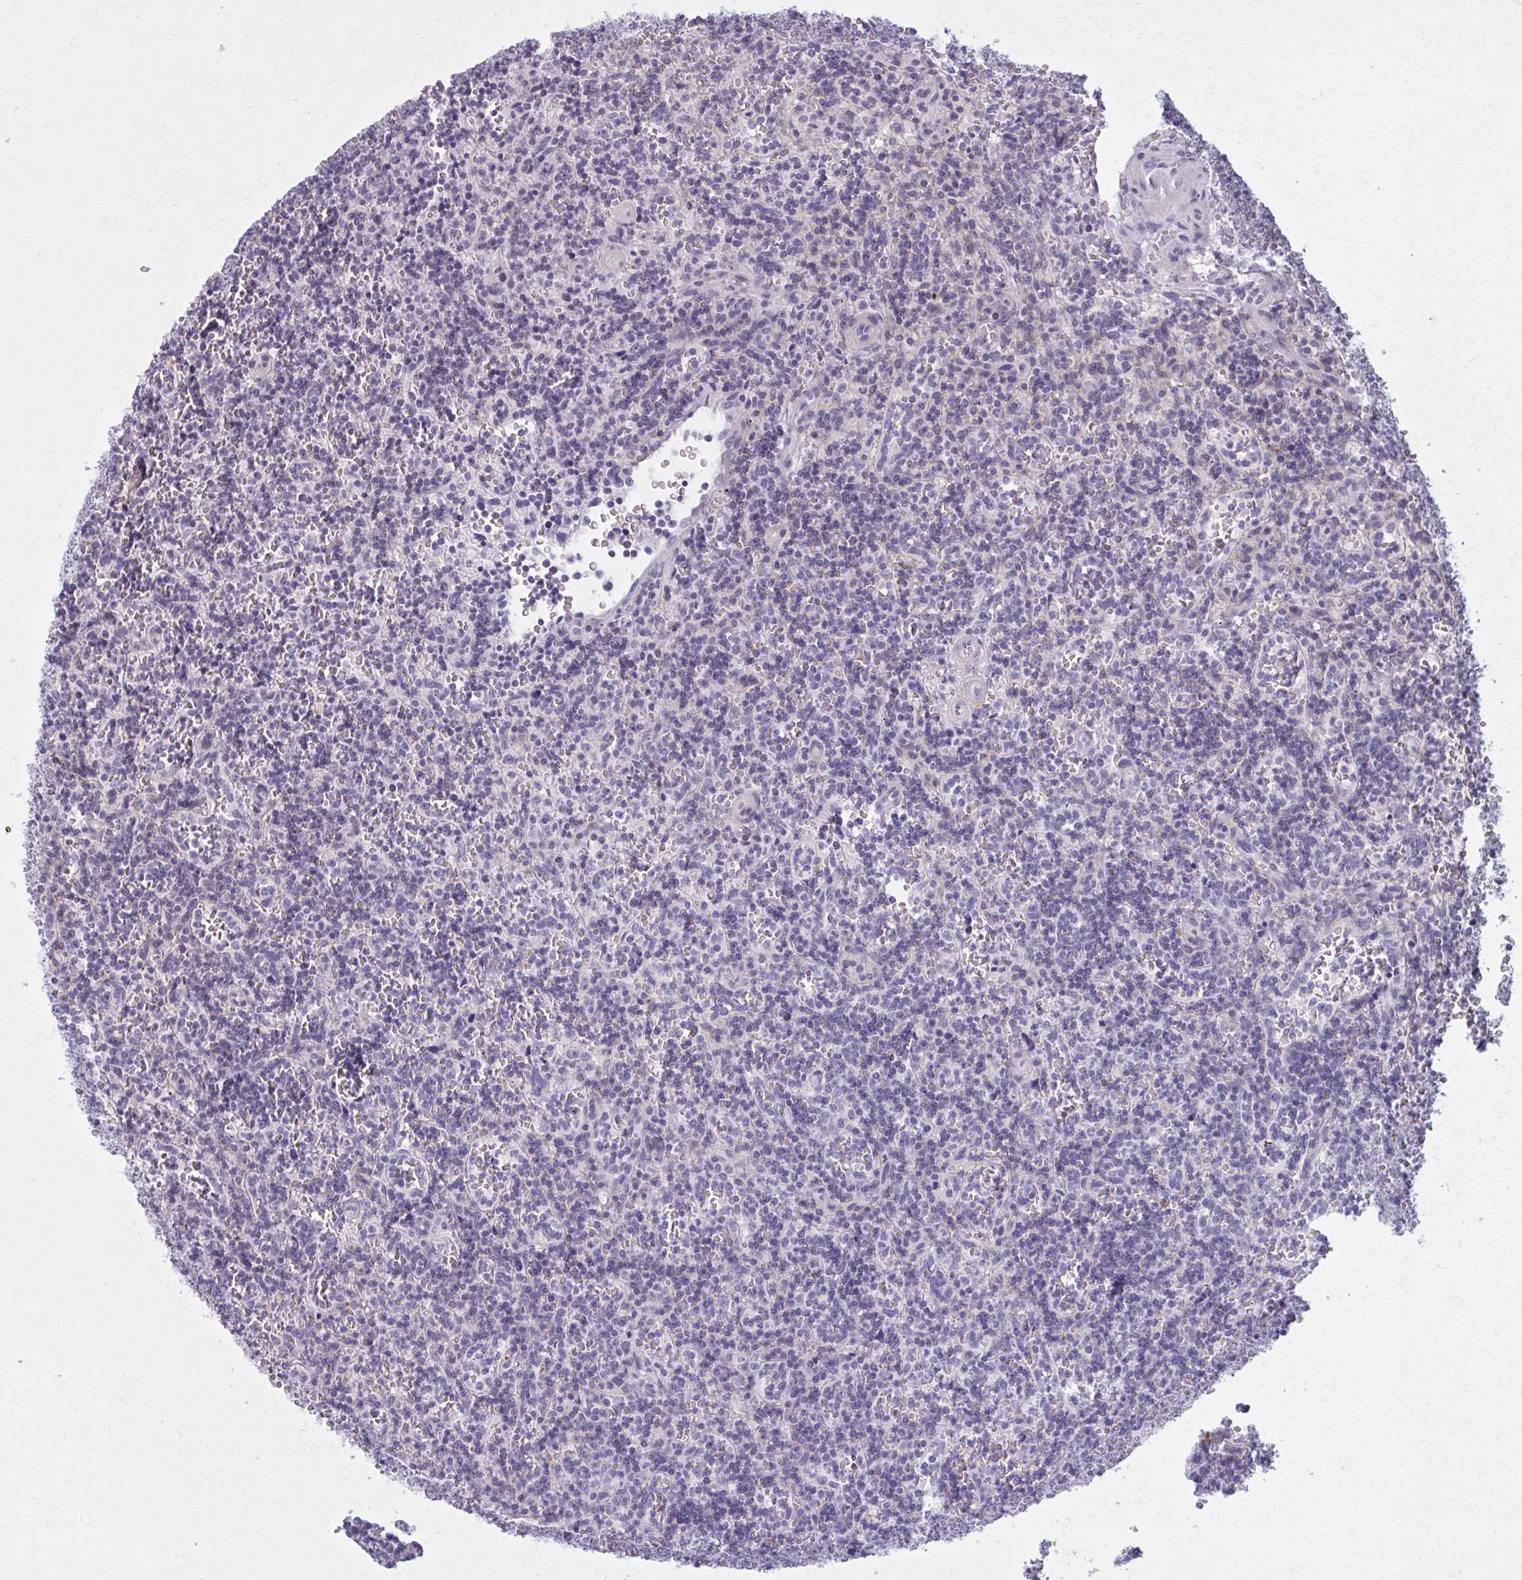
{"staining": {"intensity": "negative", "quantity": "none", "location": "none"}, "tissue": "lymphoma", "cell_type": "Tumor cells", "image_type": "cancer", "snomed": [{"axis": "morphology", "description": "Malignant lymphoma, non-Hodgkin's type, Low grade"}, {"axis": "topography", "description": "Spleen"}], "caption": "Tumor cells show no significant protein expression in low-grade malignant lymphoma, non-Hodgkin's type.", "gene": "NUMBL", "patient": {"sex": "male", "age": 73}}